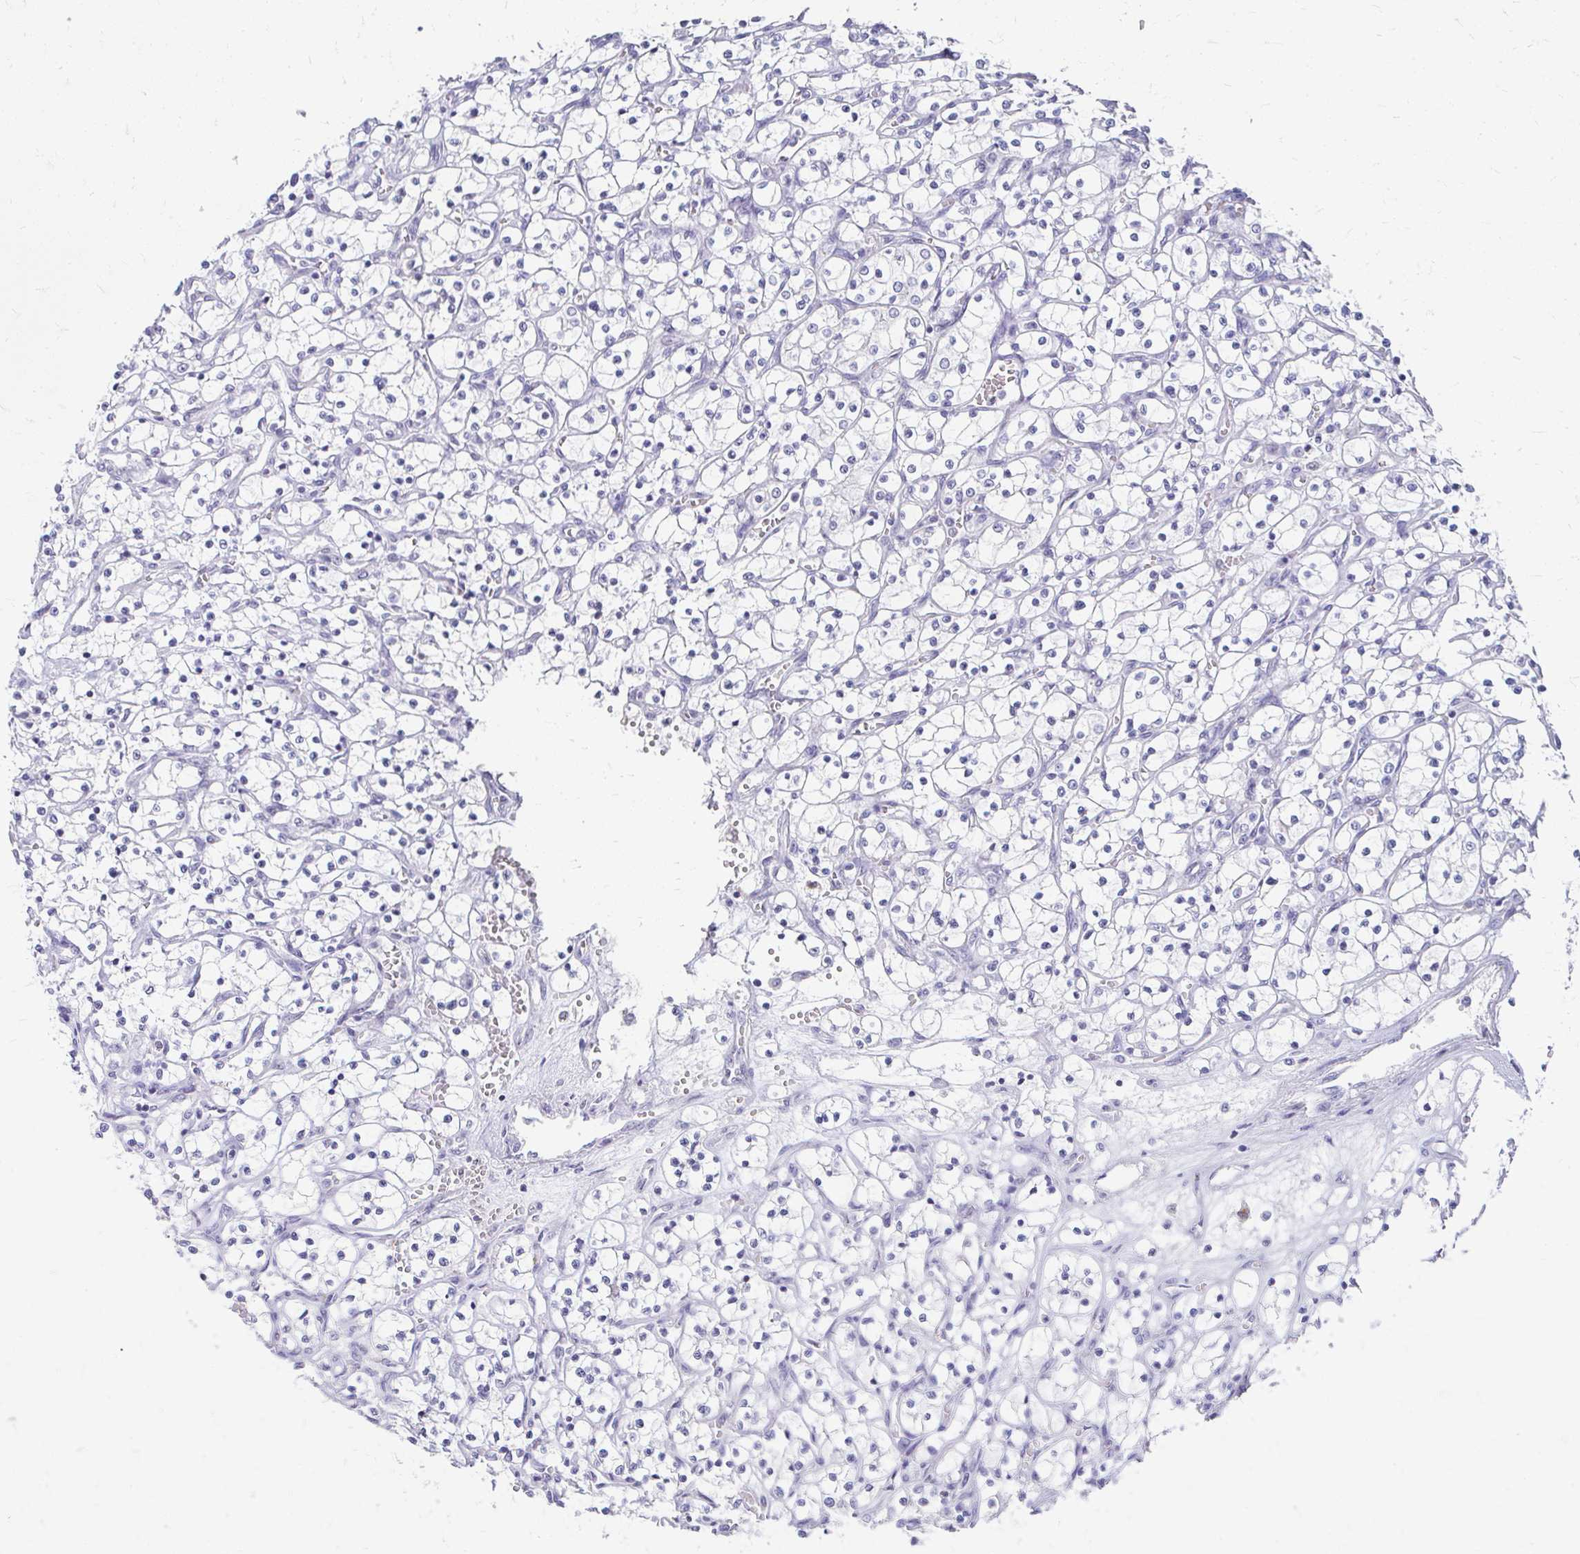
{"staining": {"intensity": "negative", "quantity": "none", "location": "none"}, "tissue": "renal cancer", "cell_type": "Tumor cells", "image_type": "cancer", "snomed": [{"axis": "morphology", "description": "Adenocarcinoma, NOS"}, {"axis": "topography", "description": "Kidney"}], "caption": "Immunohistochemical staining of renal cancer exhibits no significant staining in tumor cells.", "gene": "GTF2H1", "patient": {"sex": "female", "age": 69}}